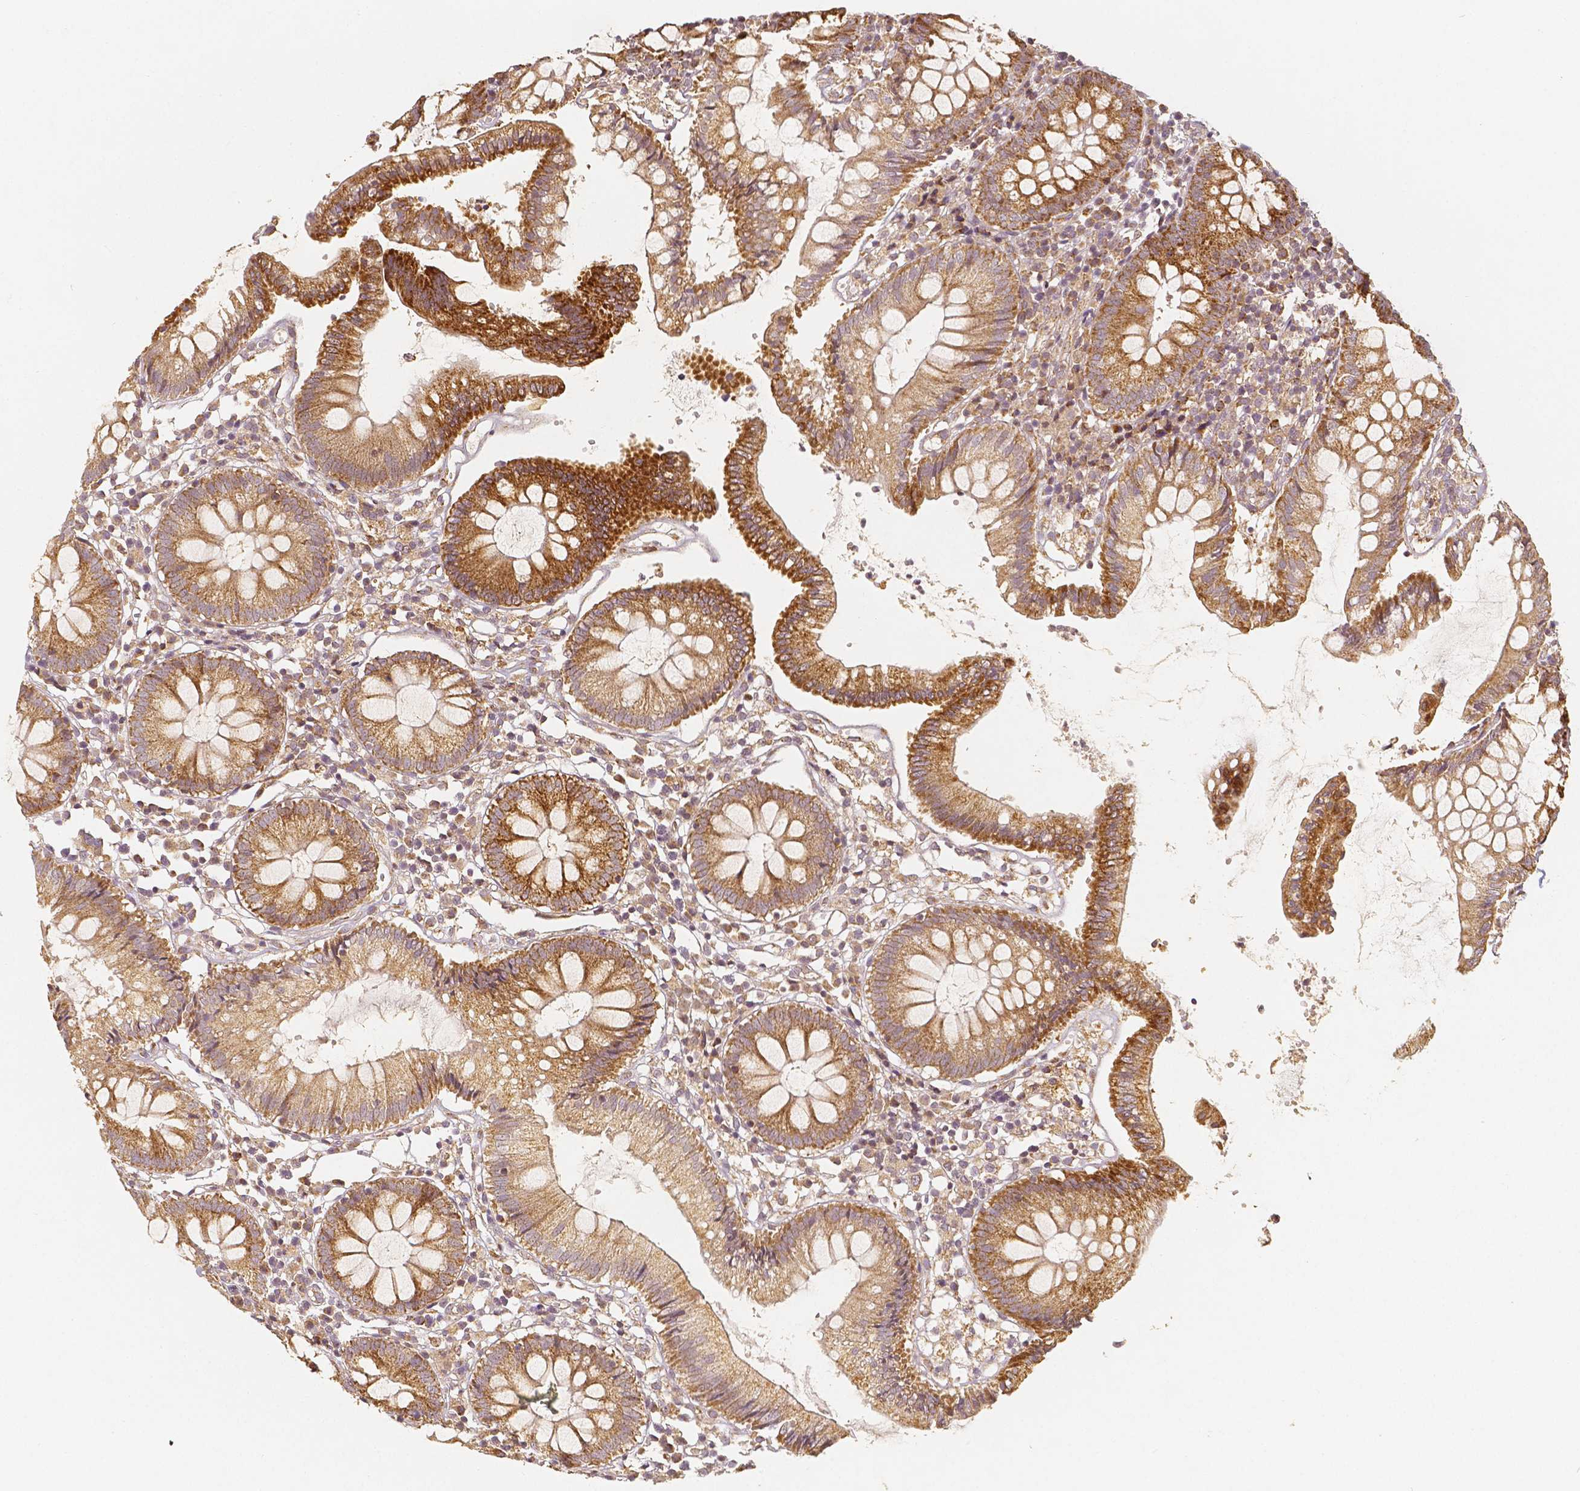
{"staining": {"intensity": "moderate", "quantity": ">75%", "location": "cytoplasmic/membranous"}, "tissue": "colon", "cell_type": "Endothelial cells", "image_type": "normal", "snomed": [{"axis": "morphology", "description": "Normal tissue, NOS"}, {"axis": "morphology", "description": "Adenocarcinoma, NOS"}, {"axis": "topography", "description": "Colon"}], "caption": "The photomicrograph reveals immunohistochemical staining of unremarkable colon. There is moderate cytoplasmic/membranous staining is seen in approximately >75% of endothelial cells. Immunohistochemistry (ihc) stains the protein of interest in brown and the nuclei are stained blue.", "gene": "PGAM5", "patient": {"sex": "male", "age": 83}}